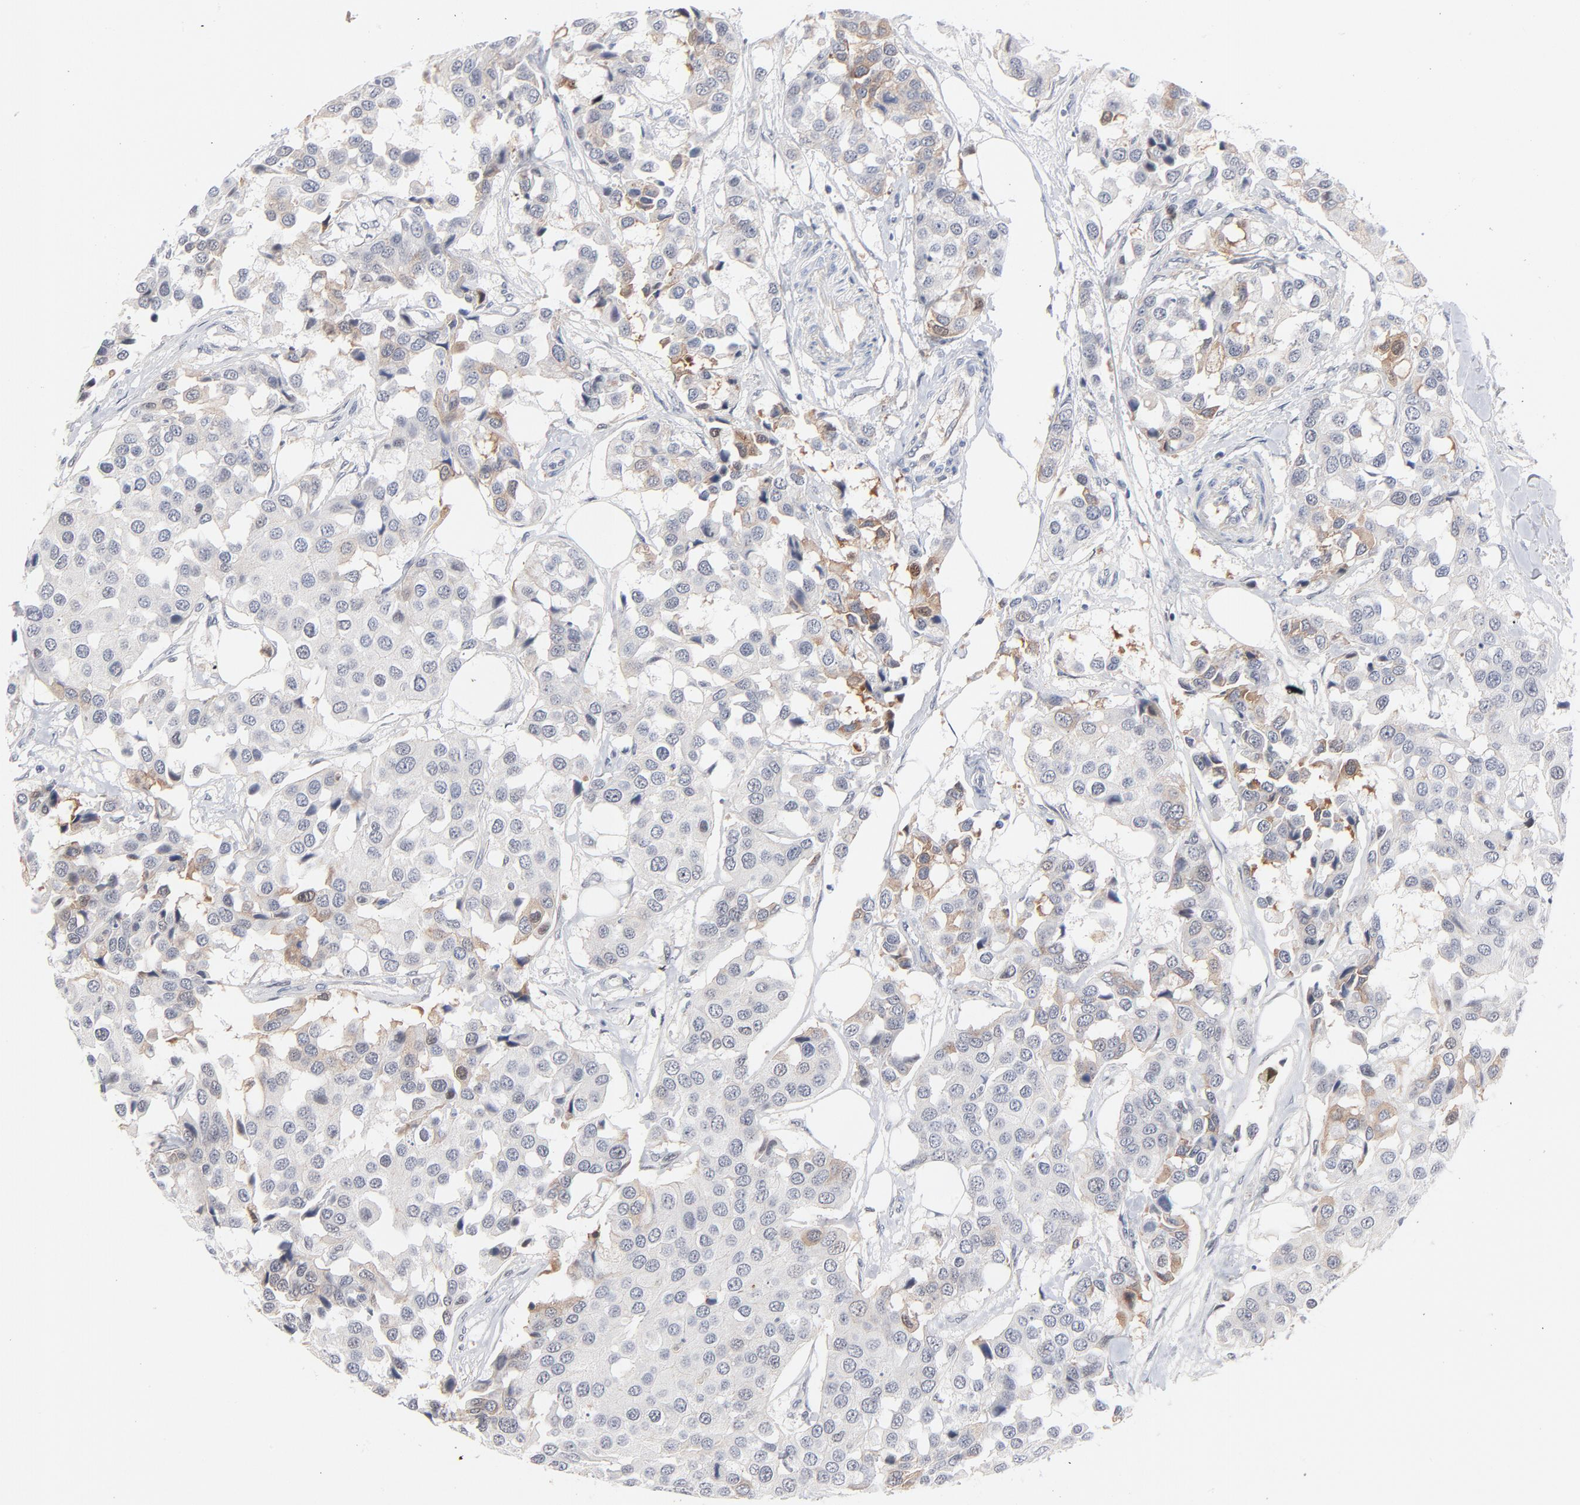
{"staining": {"intensity": "weak", "quantity": "<25%", "location": "cytoplasmic/membranous"}, "tissue": "breast cancer", "cell_type": "Tumor cells", "image_type": "cancer", "snomed": [{"axis": "morphology", "description": "Duct carcinoma"}, {"axis": "topography", "description": "Breast"}], "caption": "Breast infiltrating ductal carcinoma stained for a protein using IHC reveals no expression tumor cells.", "gene": "SERPINA4", "patient": {"sex": "female", "age": 80}}